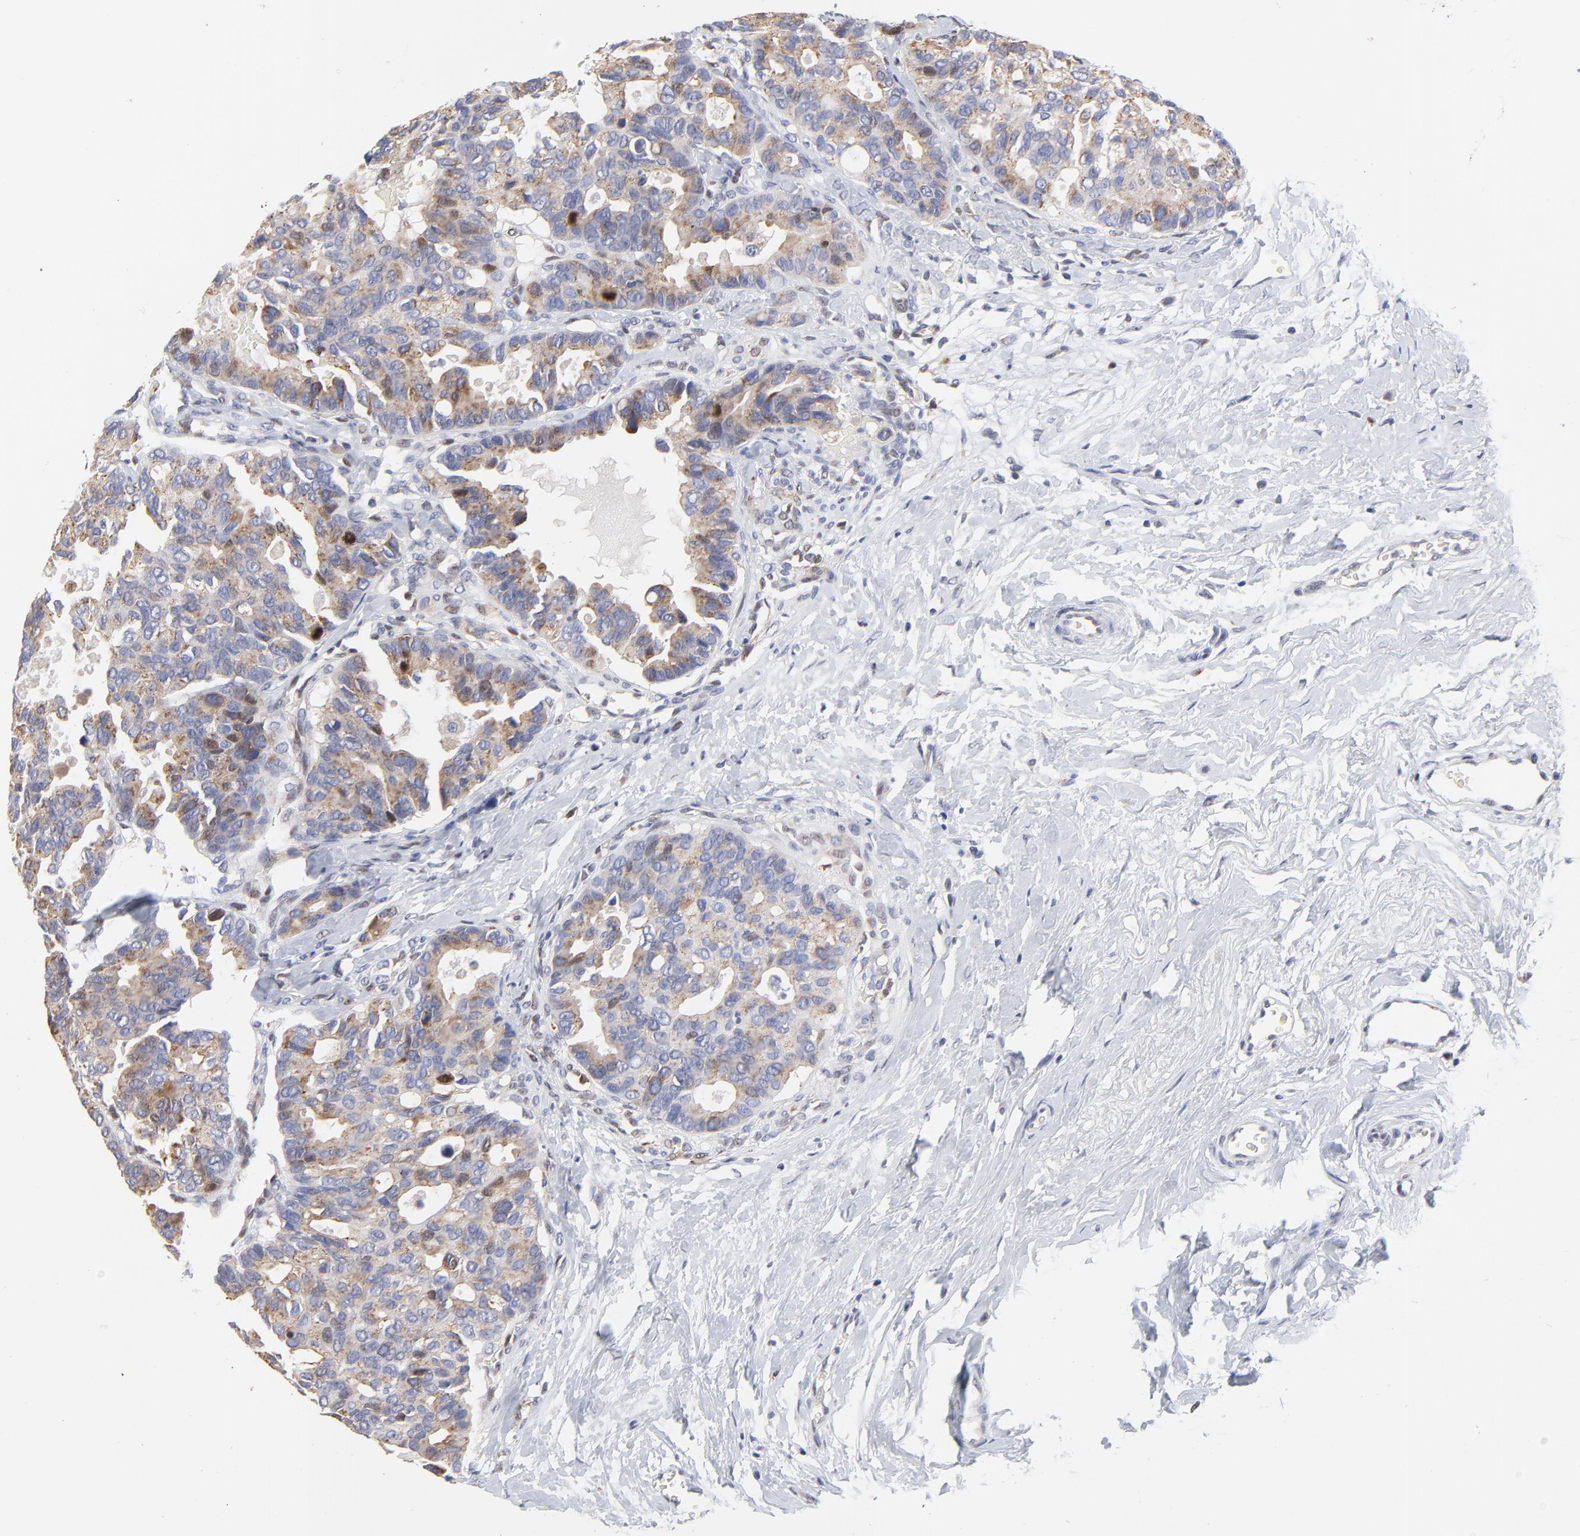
{"staining": {"intensity": "weak", "quantity": "25%-75%", "location": "cytoplasmic/membranous"}, "tissue": "breast cancer", "cell_type": "Tumor cells", "image_type": "cancer", "snomed": [{"axis": "morphology", "description": "Duct carcinoma"}, {"axis": "topography", "description": "Breast"}], "caption": "Immunohistochemistry staining of breast cancer (invasive ductal carcinoma), which exhibits low levels of weak cytoplasmic/membranous staining in about 25%-75% of tumor cells indicating weak cytoplasmic/membranous protein positivity. The staining was performed using DAB (brown) for protein detection and nuclei were counterstained in hematoxylin (blue).", "gene": "NCAPH", "patient": {"sex": "female", "age": 69}}